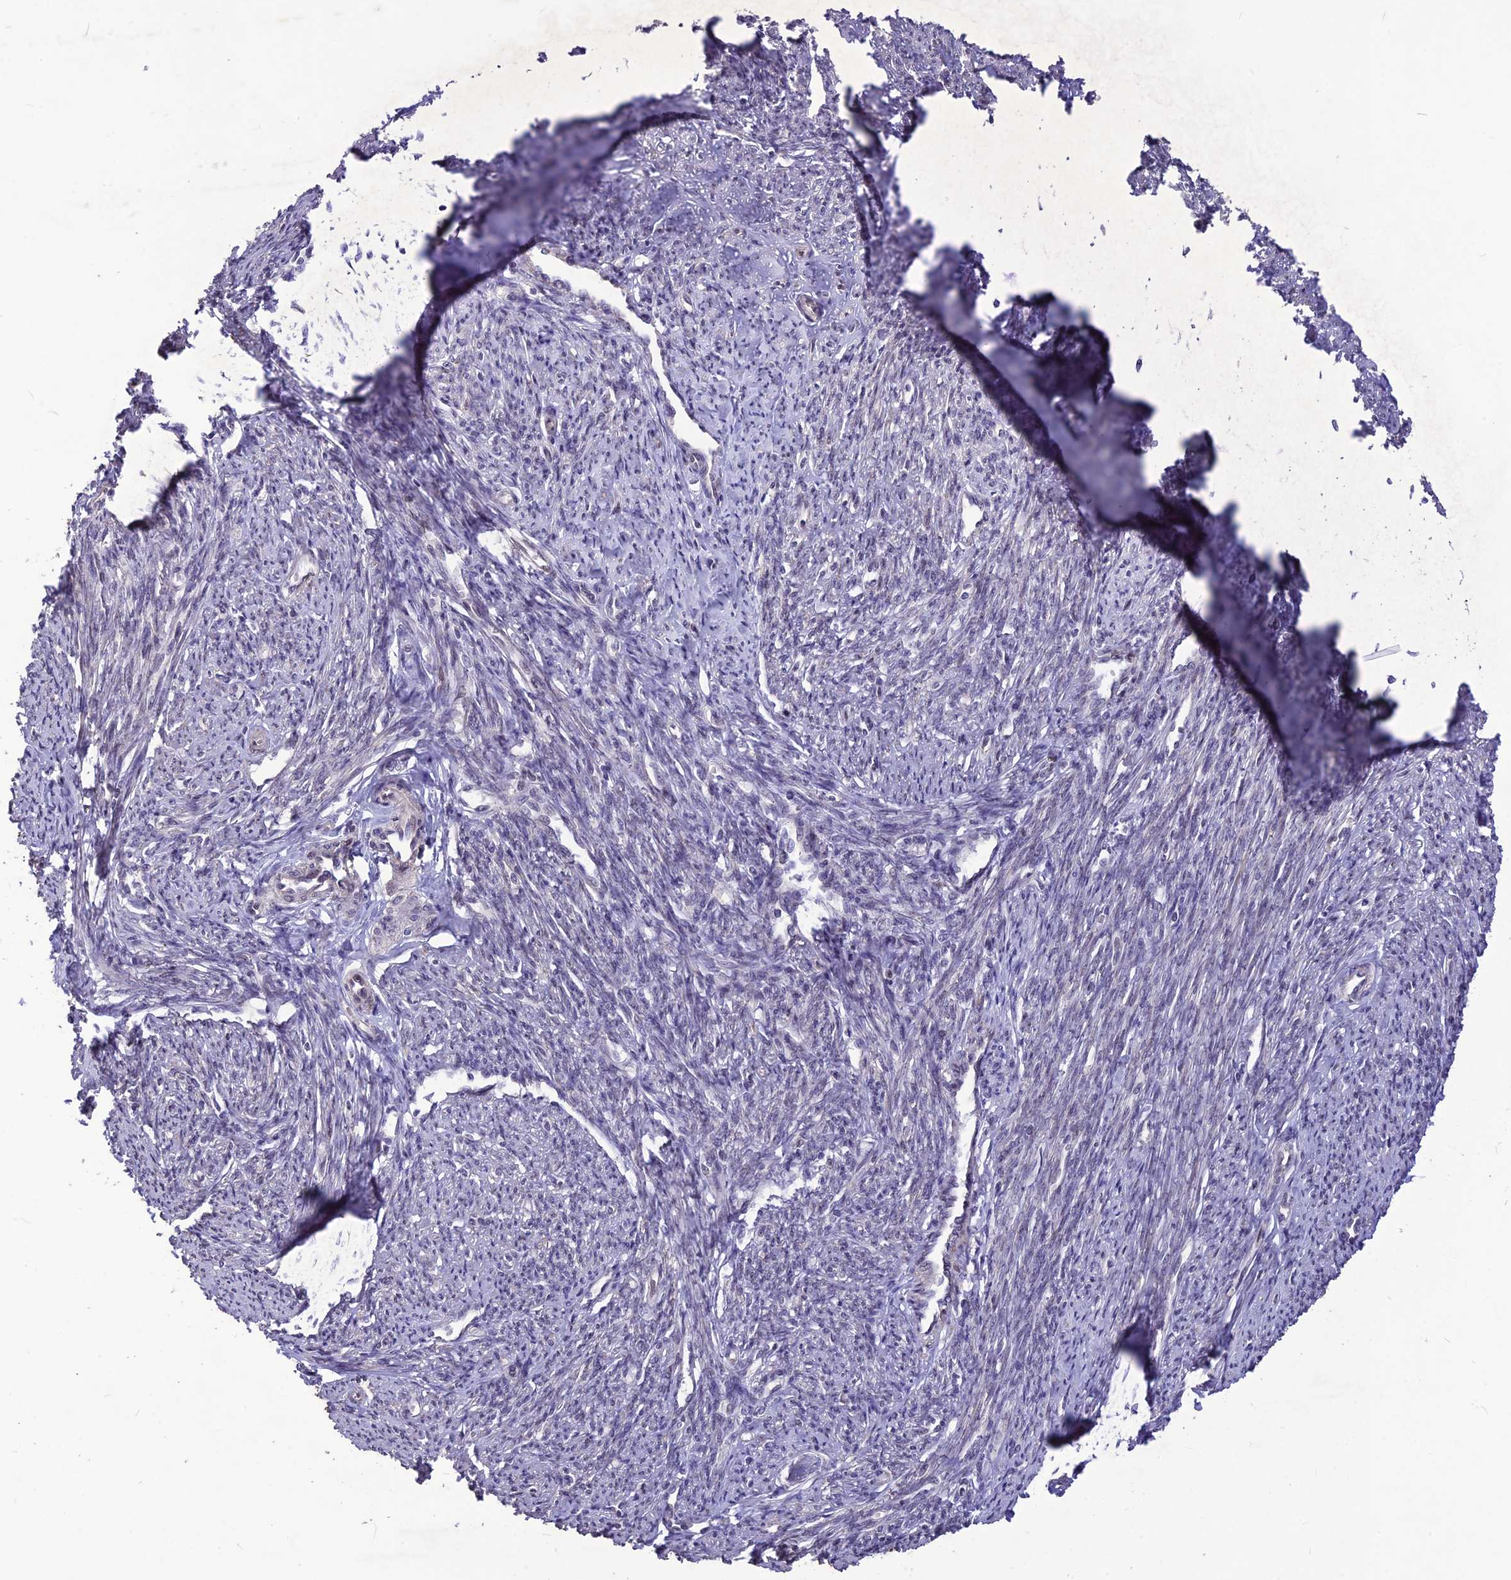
{"staining": {"intensity": "moderate", "quantity": "25%-75%", "location": "cytoplasmic/membranous,nuclear"}, "tissue": "smooth muscle", "cell_type": "Smooth muscle cells", "image_type": "normal", "snomed": [{"axis": "morphology", "description": "Normal tissue, NOS"}, {"axis": "topography", "description": "Smooth muscle"}, {"axis": "topography", "description": "Uterus"}], "caption": "Immunohistochemical staining of unremarkable smooth muscle shows 25%-75% levels of moderate cytoplasmic/membranous,nuclear protein staining in approximately 25%-75% of smooth muscle cells. (IHC, brightfield microscopy, high magnification).", "gene": "DIS3", "patient": {"sex": "female", "age": 59}}